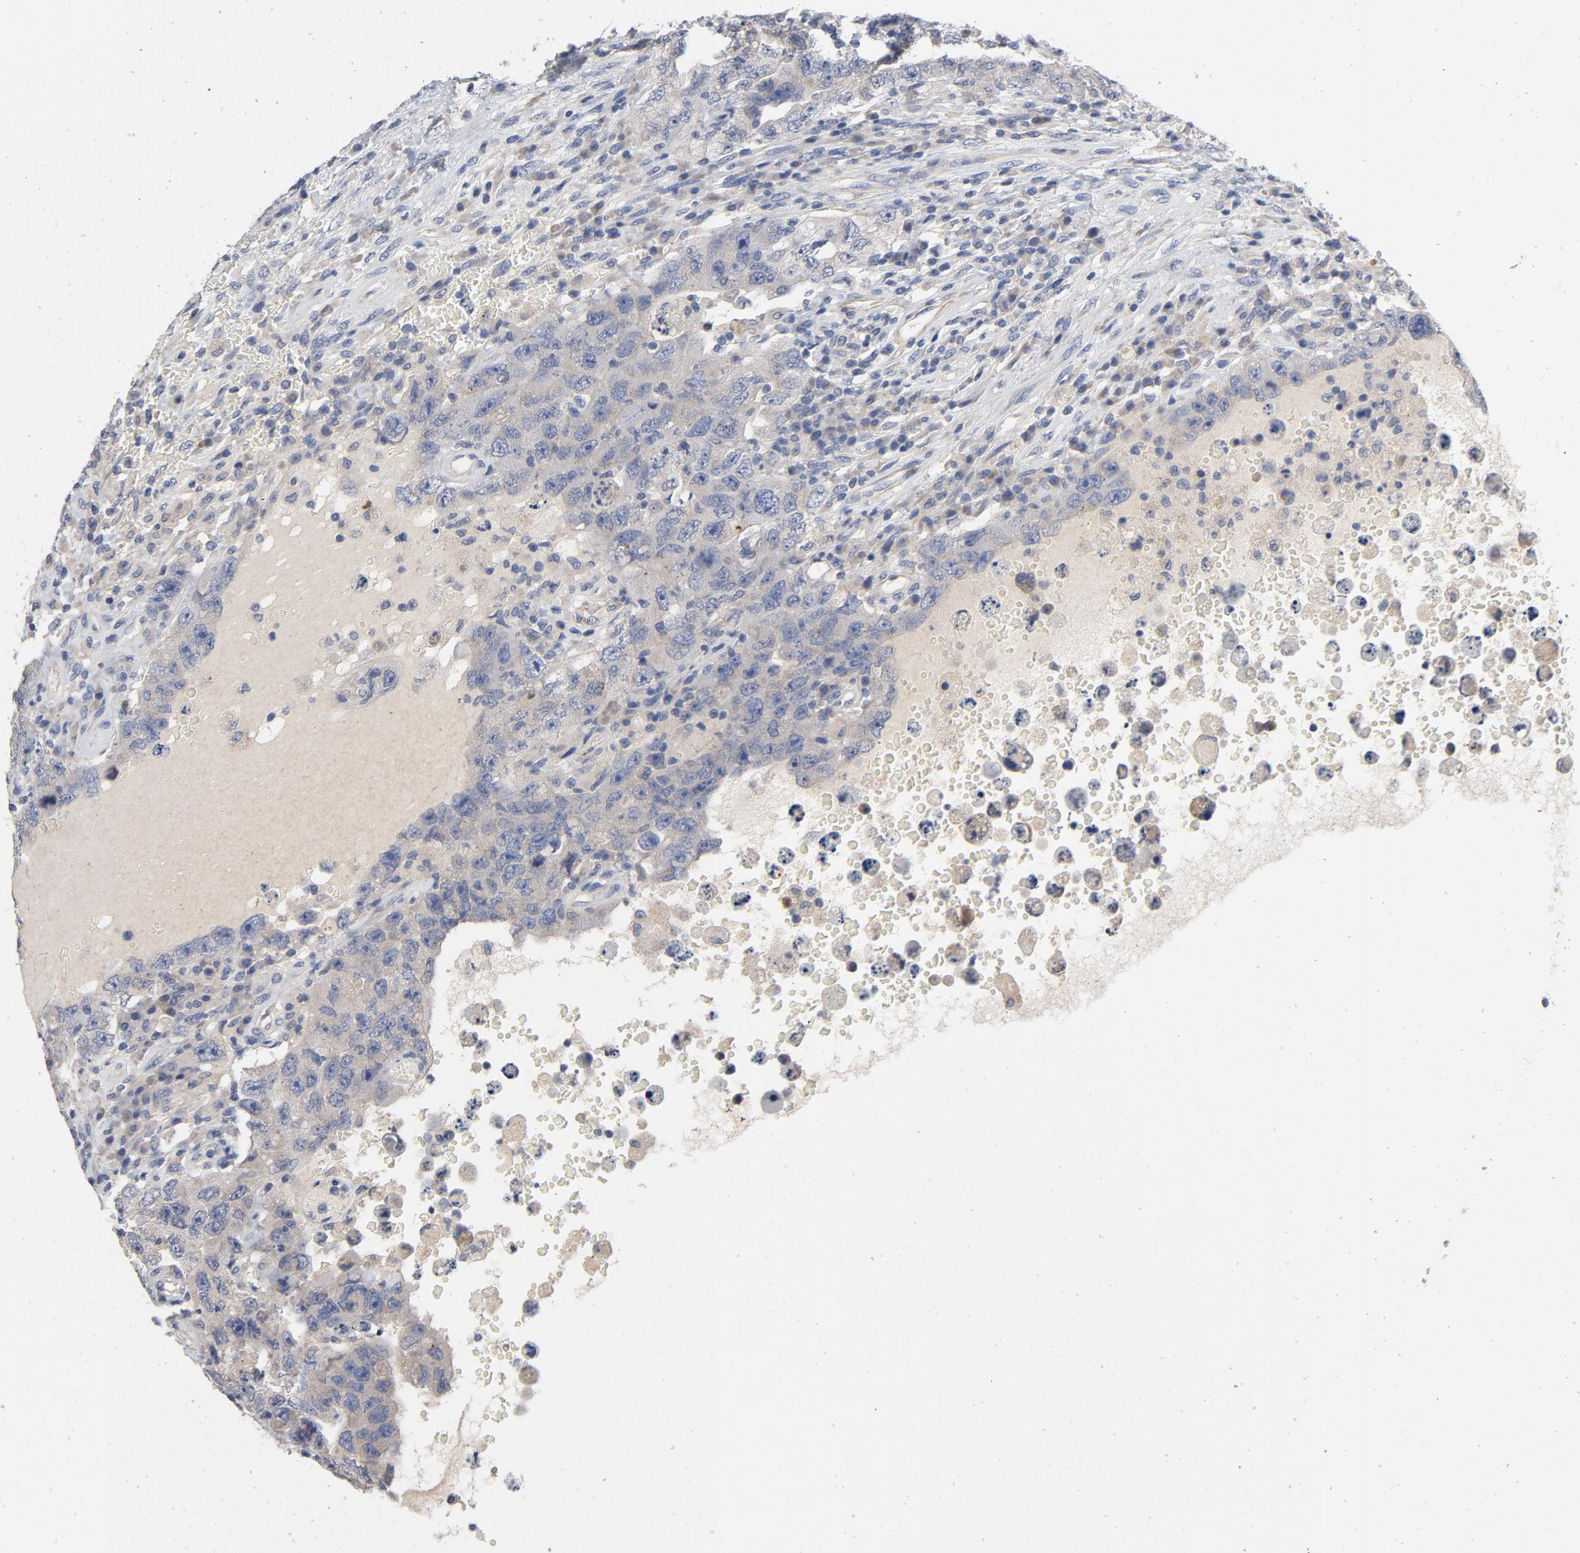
{"staining": {"intensity": "weak", "quantity": ">75%", "location": "cytoplasmic/membranous"}, "tissue": "testis cancer", "cell_type": "Tumor cells", "image_type": "cancer", "snomed": [{"axis": "morphology", "description": "Carcinoma, Embryonal, NOS"}, {"axis": "topography", "description": "Testis"}], "caption": "This is a histology image of IHC staining of embryonal carcinoma (testis), which shows weak staining in the cytoplasmic/membranous of tumor cells.", "gene": "CCDC134", "patient": {"sex": "male", "age": 26}}